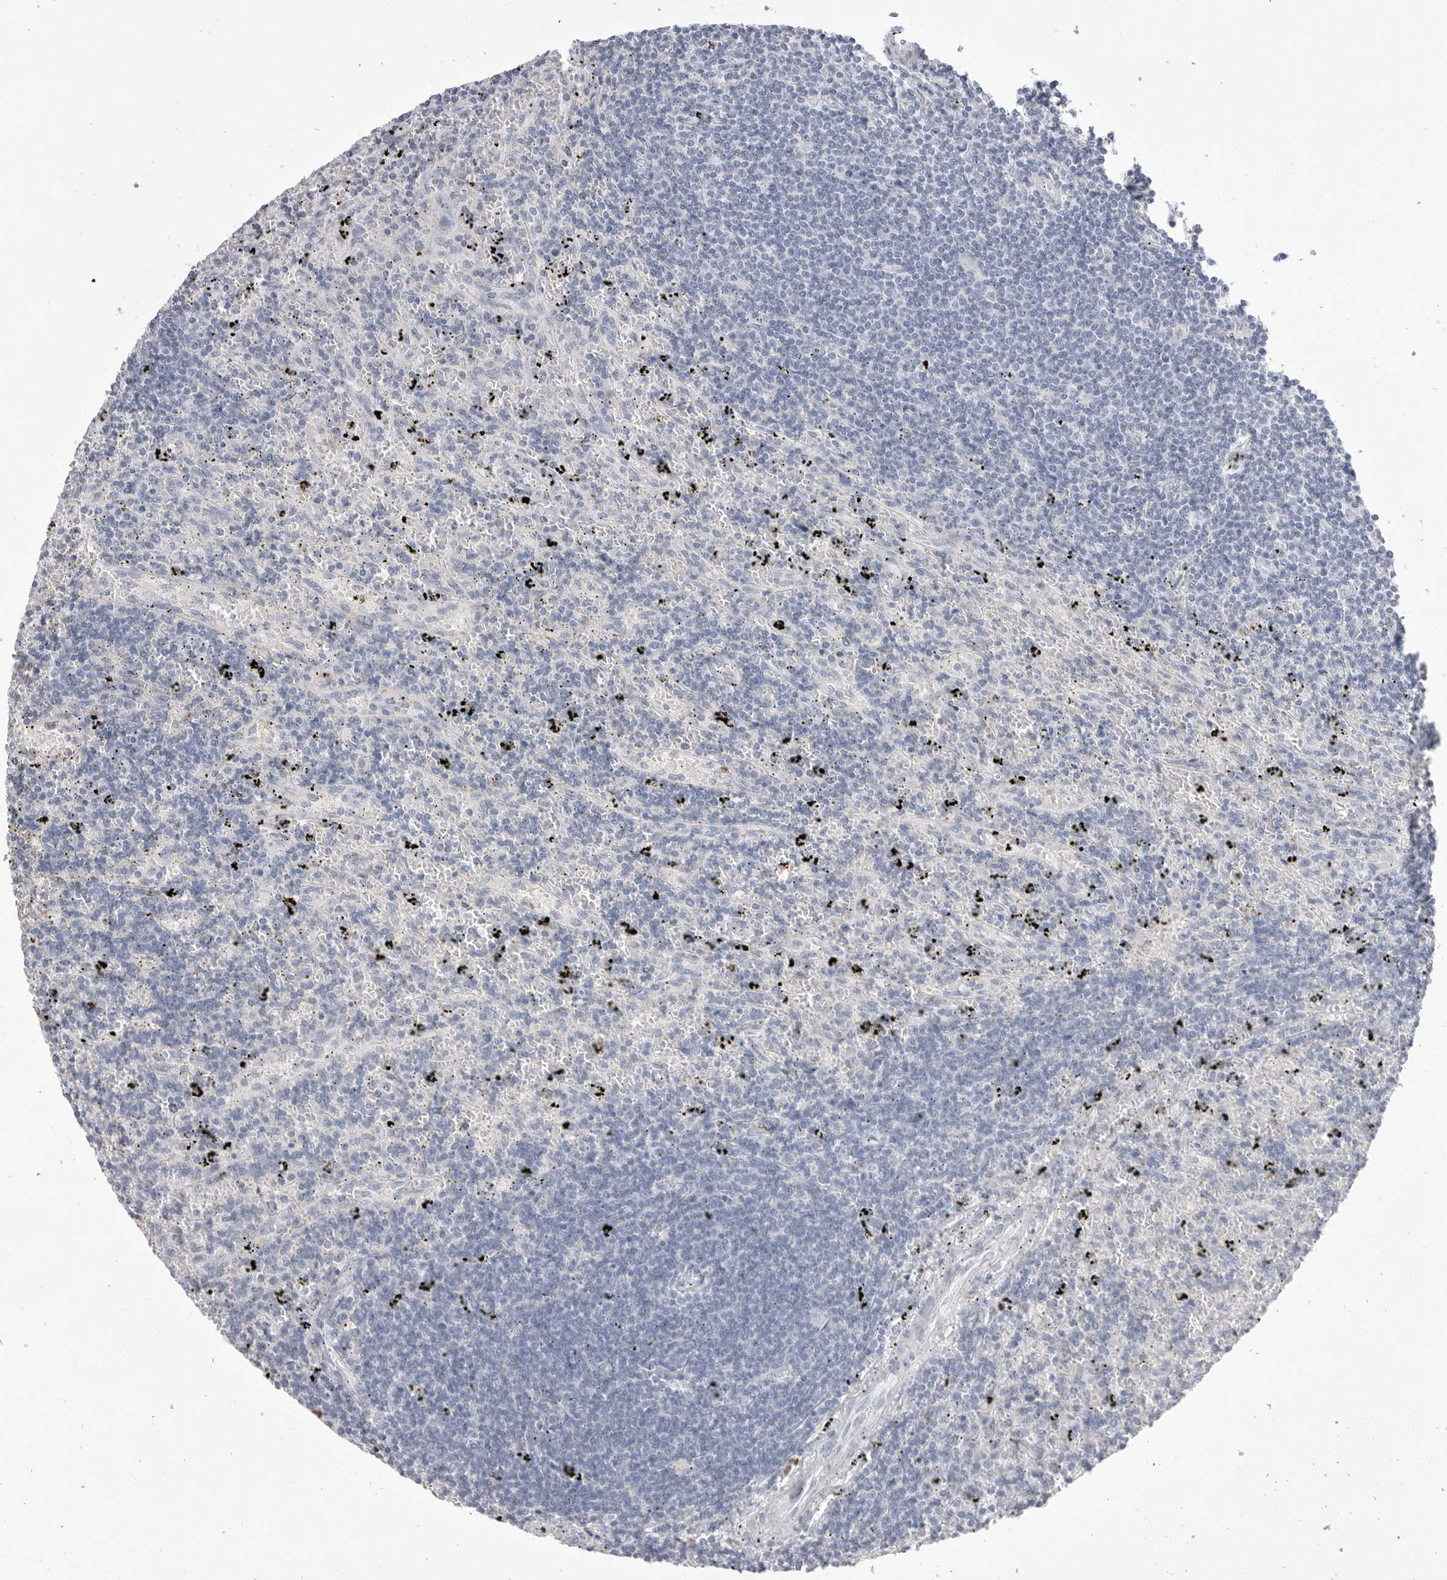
{"staining": {"intensity": "negative", "quantity": "none", "location": "none"}, "tissue": "lymphoma", "cell_type": "Tumor cells", "image_type": "cancer", "snomed": [{"axis": "morphology", "description": "Malignant lymphoma, non-Hodgkin's type, Low grade"}, {"axis": "topography", "description": "Spleen"}], "caption": "Immunohistochemistry micrograph of human lymphoma stained for a protein (brown), which displays no staining in tumor cells. (DAB immunohistochemistry with hematoxylin counter stain).", "gene": "CPB1", "patient": {"sex": "male", "age": 76}}